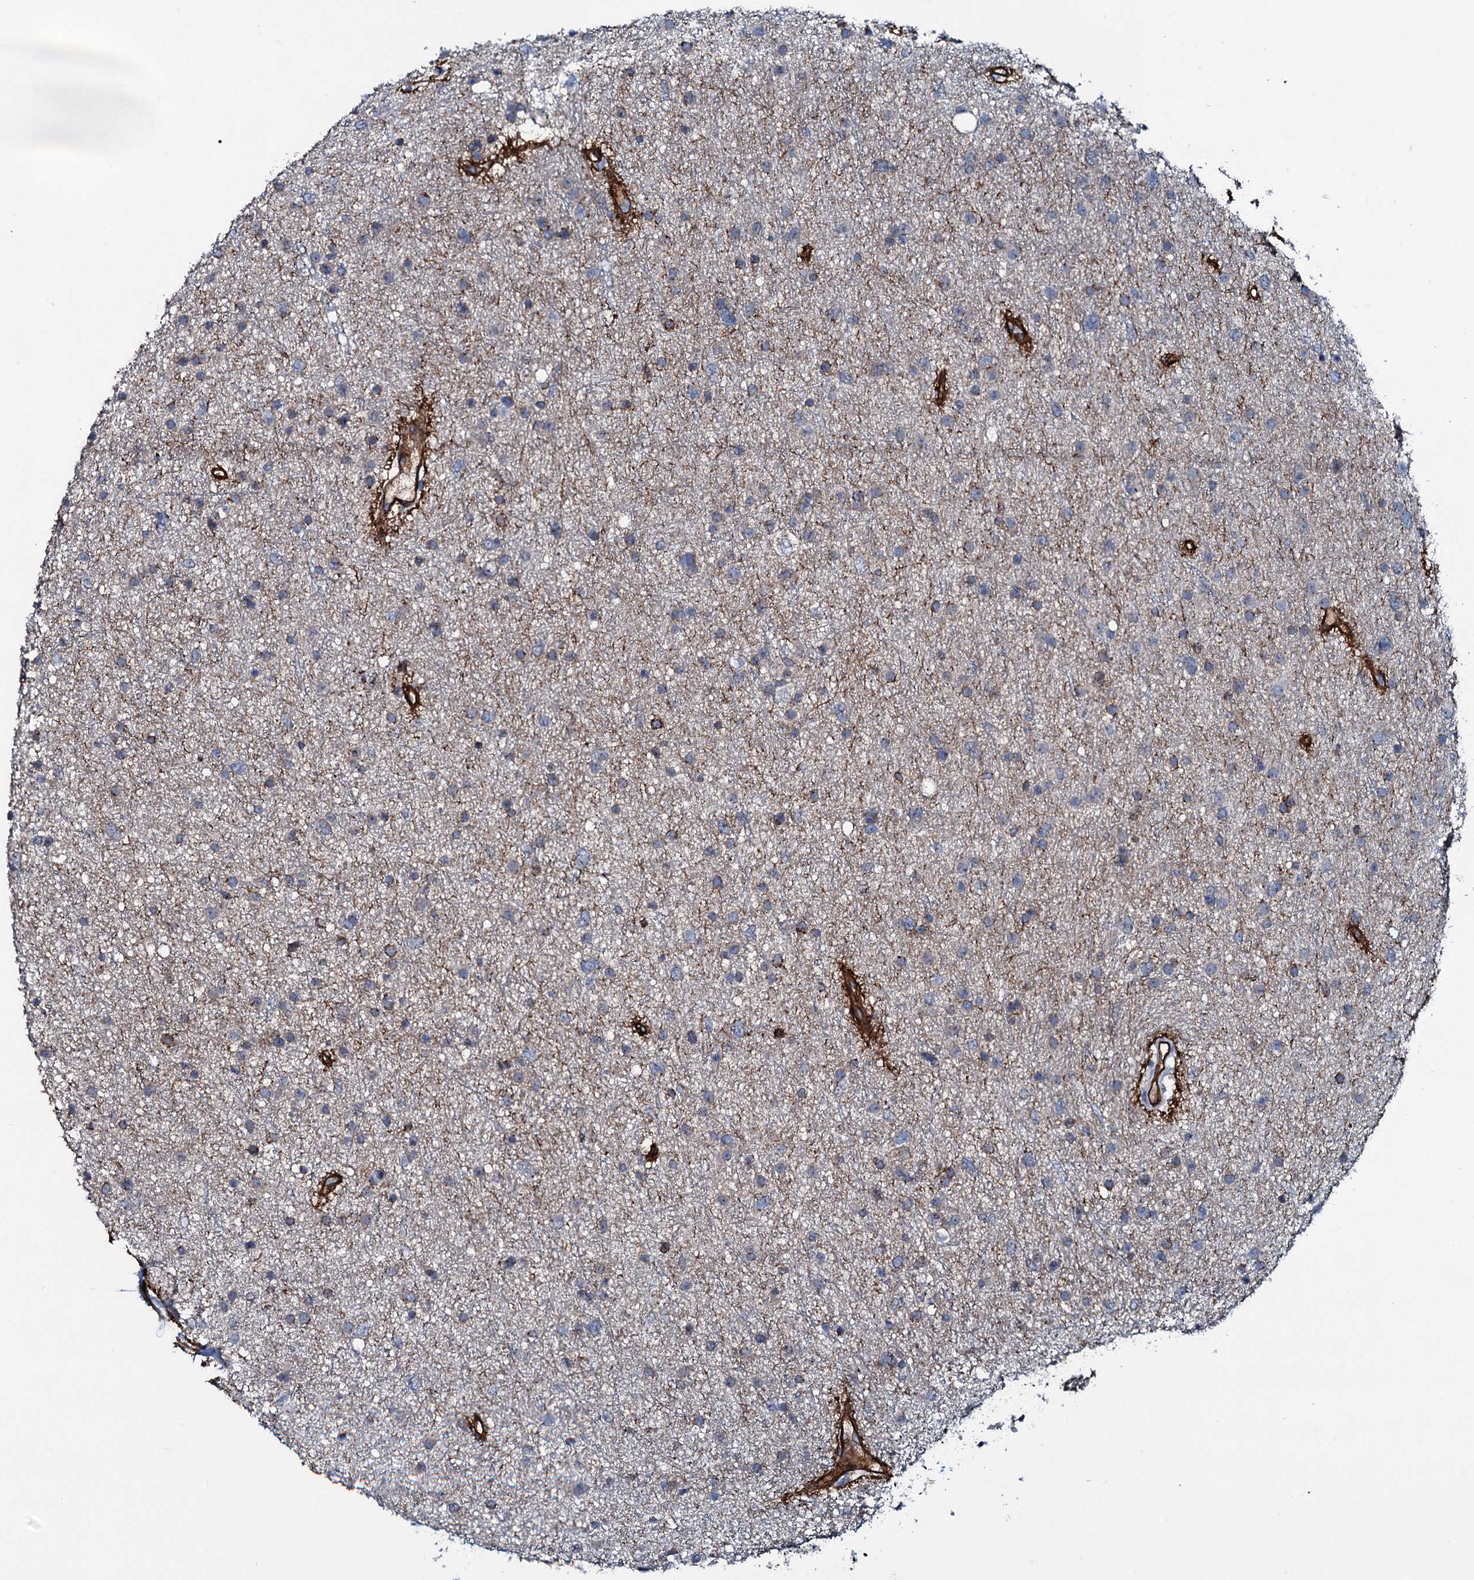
{"staining": {"intensity": "weak", "quantity": "25%-75%", "location": "cytoplasmic/membranous"}, "tissue": "glioma", "cell_type": "Tumor cells", "image_type": "cancer", "snomed": [{"axis": "morphology", "description": "Glioma, malignant, Low grade"}, {"axis": "topography", "description": "Cerebral cortex"}], "caption": "IHC of human malignant glioma (low-grade) demonstrates low levels of weak cytoplasmic/membranous positivity in approximately 25%-75% of tumor cells.", "gene": "CLEC14A", "patient": {"sex": "female", "age": 39}}